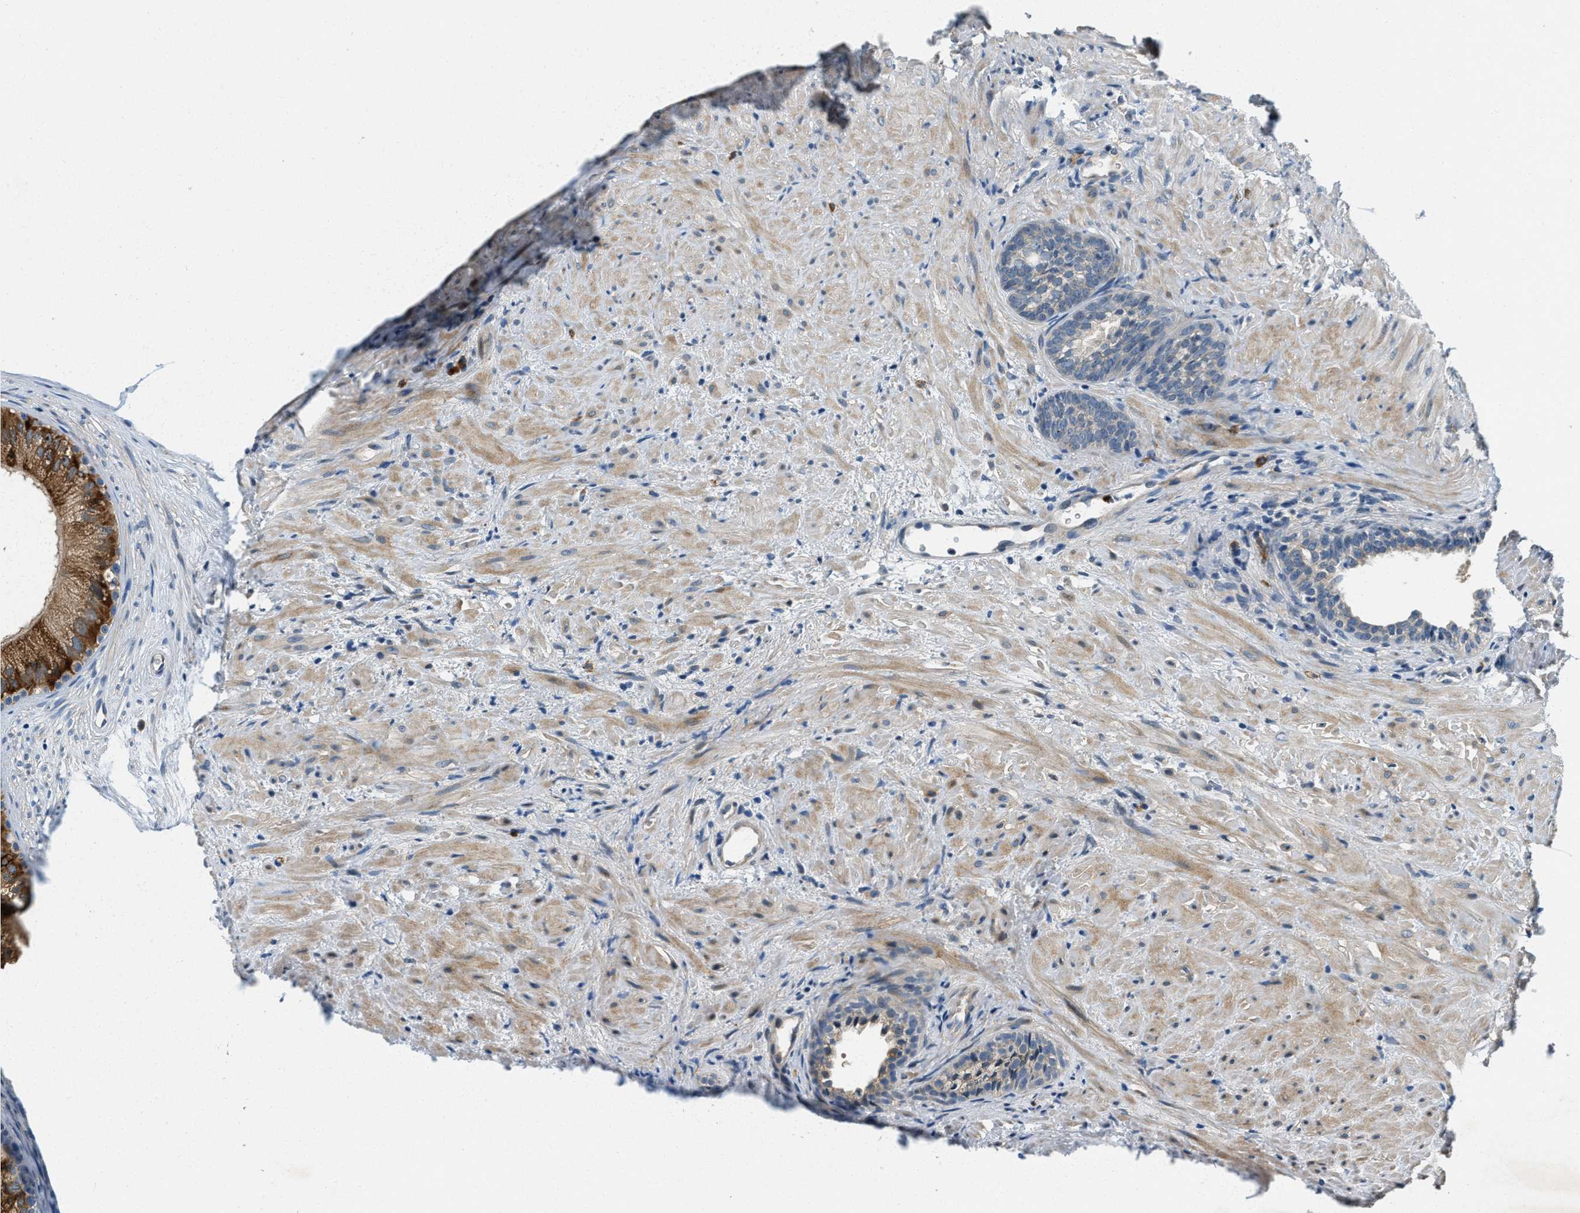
{"staining": {"intensity": "weak", "quantity": "<25%", "location": "cytoplasmic/membranous"}, "tissue": "prostate", "cell_type": "Glandular cells", "image_type": "normal", "snomed": [{"axis": "morphology", "description": "Normal tissue, NOS"}, {"axis": "topography", "description": "Prostate"}], "caption": "There is no significant expression in glandular cells of prostate. (DAB IHC with hematoxylin counter stain).", "gene": "YAE1", "patient": {"sex": "male", "age": 76}}